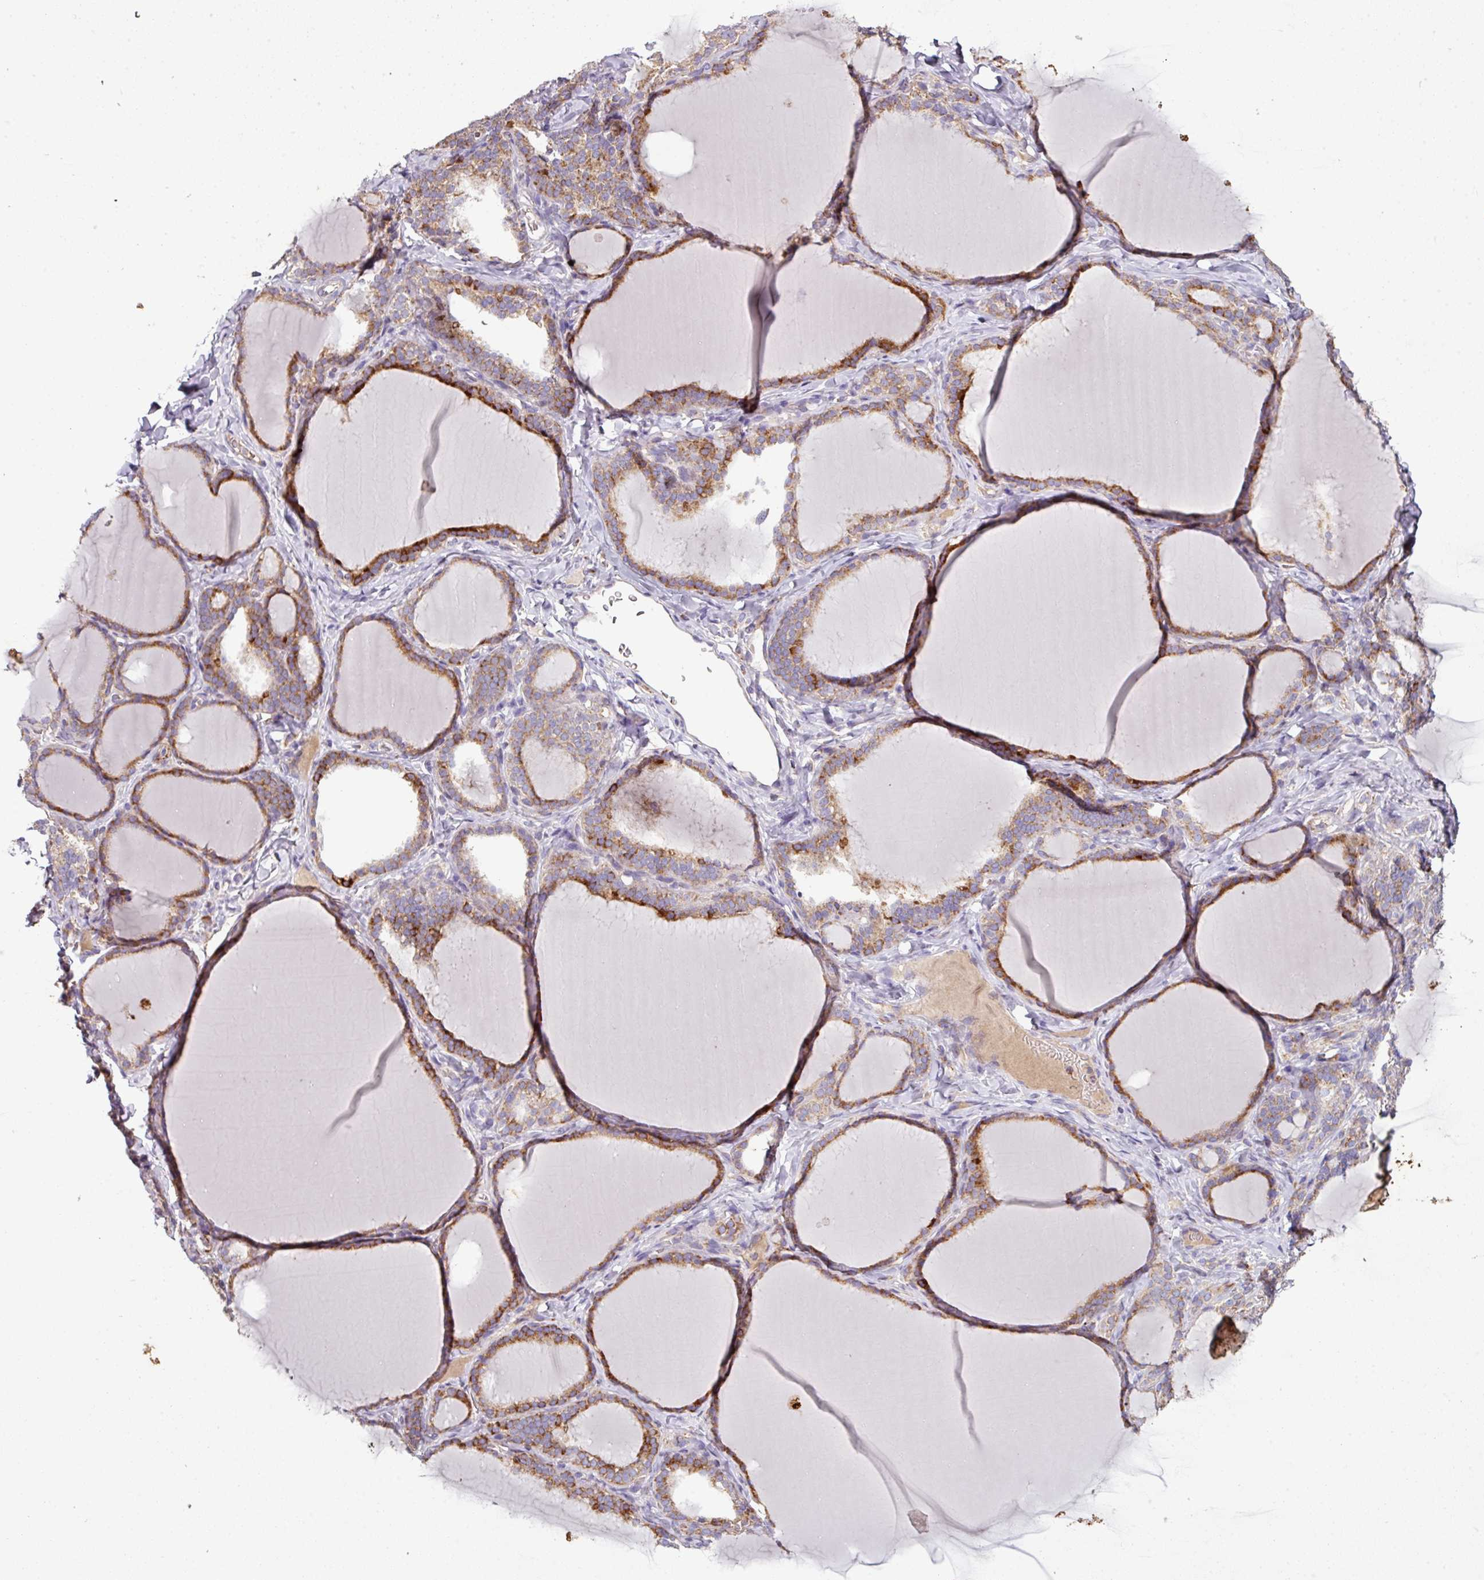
{"staining": {"intensity": "moderate", "quantity": ">75%", "location": "cytoplasmic/membranous"}, "tissue": "thyroid gland", "cell_type": "Glandular cells", "image_type": "normal", "snomed": [{"axis": "morphology", "description": "Normal tissue, NOS"}, {"axis": "topography", "description": "Thyroid gland"}], "caption": "A micrograph of thyroid gland stained for a protein reveals moderate cytoplasmic/membranous brown staining in glandular cells. (Stains: DAB (3,3'-diaminobenzidine) in brown, nuclei in blue, Microscopy: brightfield microscopy at high magnification).", "gene": "ENSG00000260170", "patient": {"sex": "female", "age": 31}}